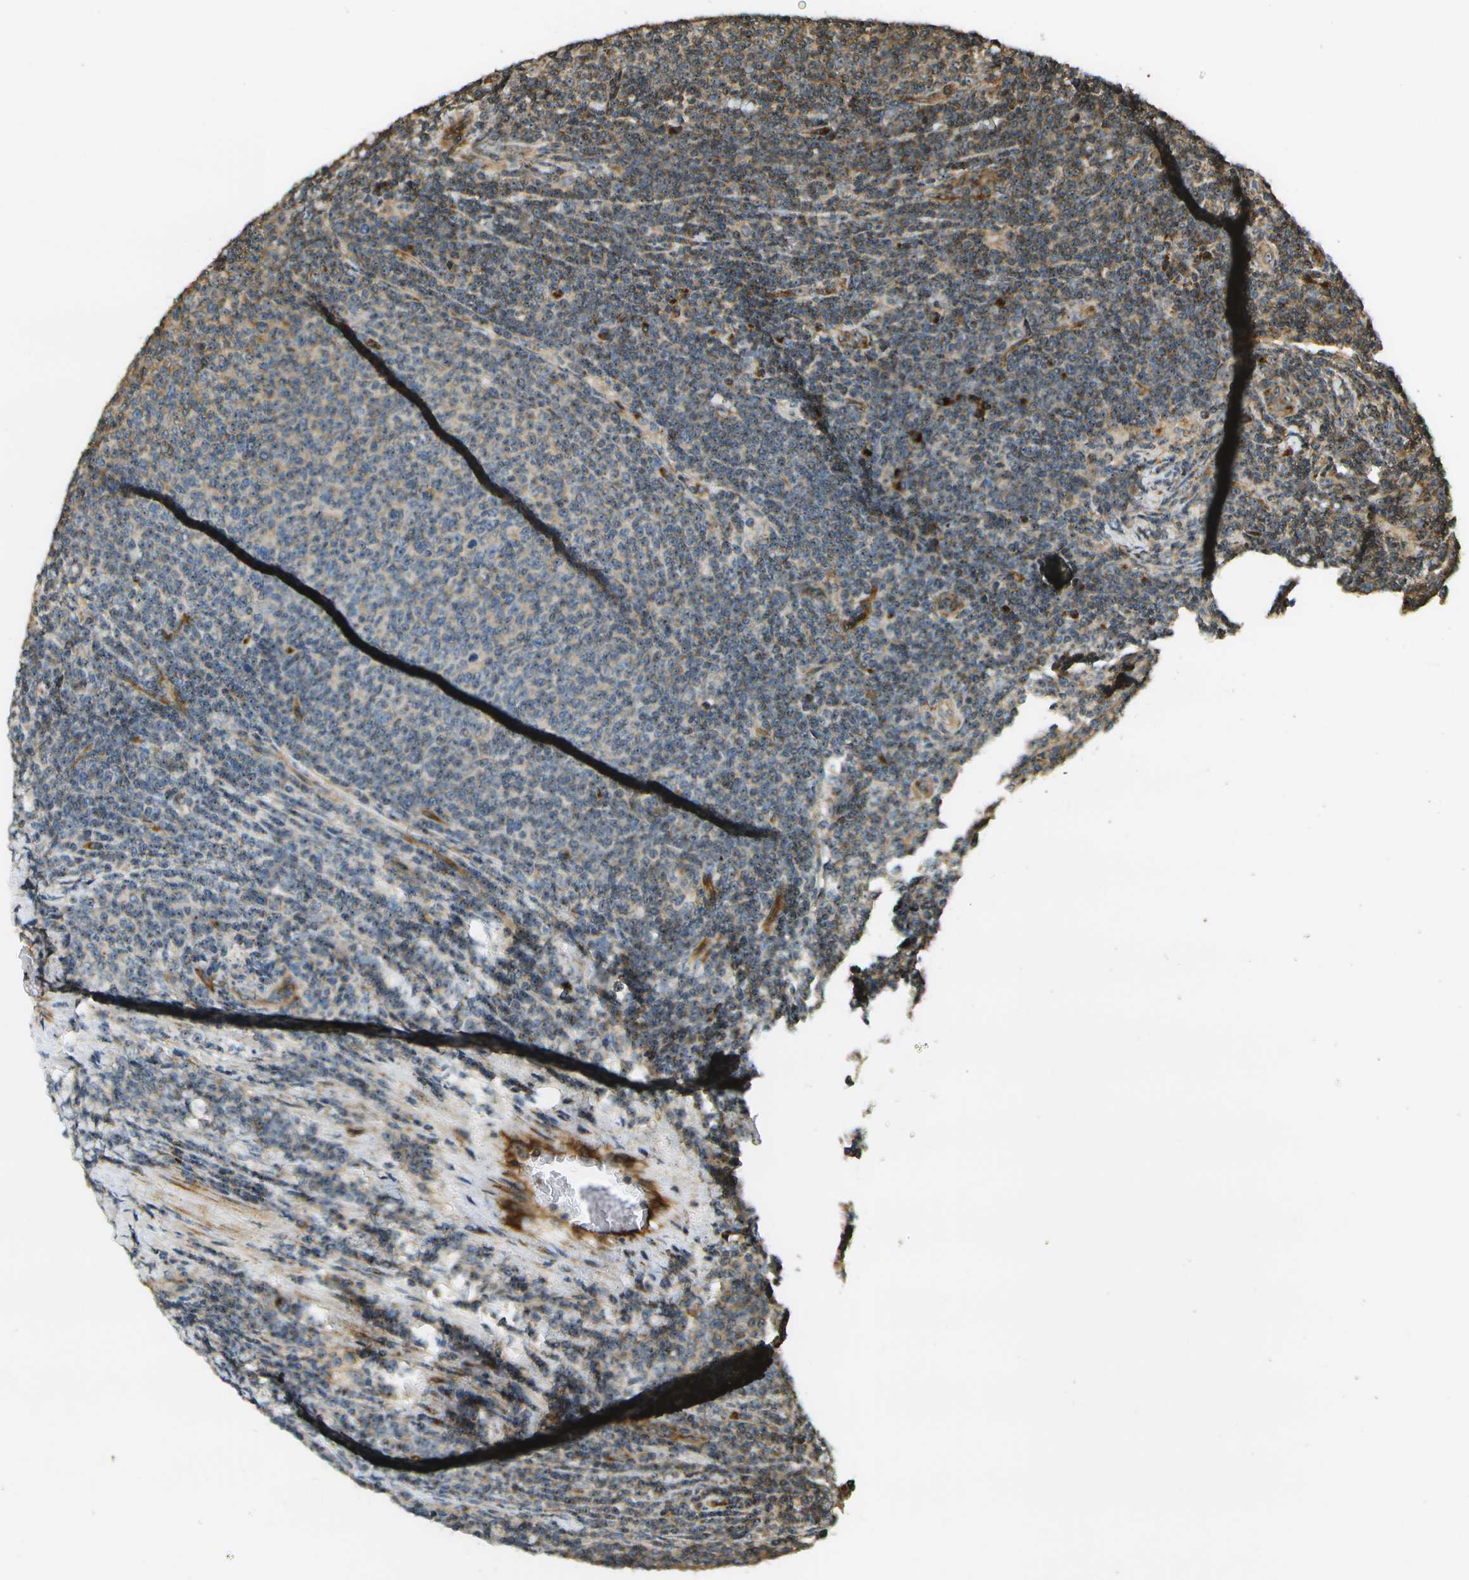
{"staining": {"intensity": "moderate", "quantity": "<25%", "location": "cytoplasmic/membranous"}, "tissue": "lymphoma", "cell_type": "Tumor cells", "image_type": "cancer", "snomed": [{"axis": "morphology", "description": "Malignant lymphoma, non-Hodgkin's type, Low grade"}, {"axis": "topography", "description": "Lymph node"}], "caption": "Protein analysis of low-grade malignant lymphoma, non-Hodgkin's type tissue reveals moderate cytoplasmic/membranous expression in about <25% of tumor cells.", "gene": "LRP12", "patient": {"sex": "male", "age": 66}}